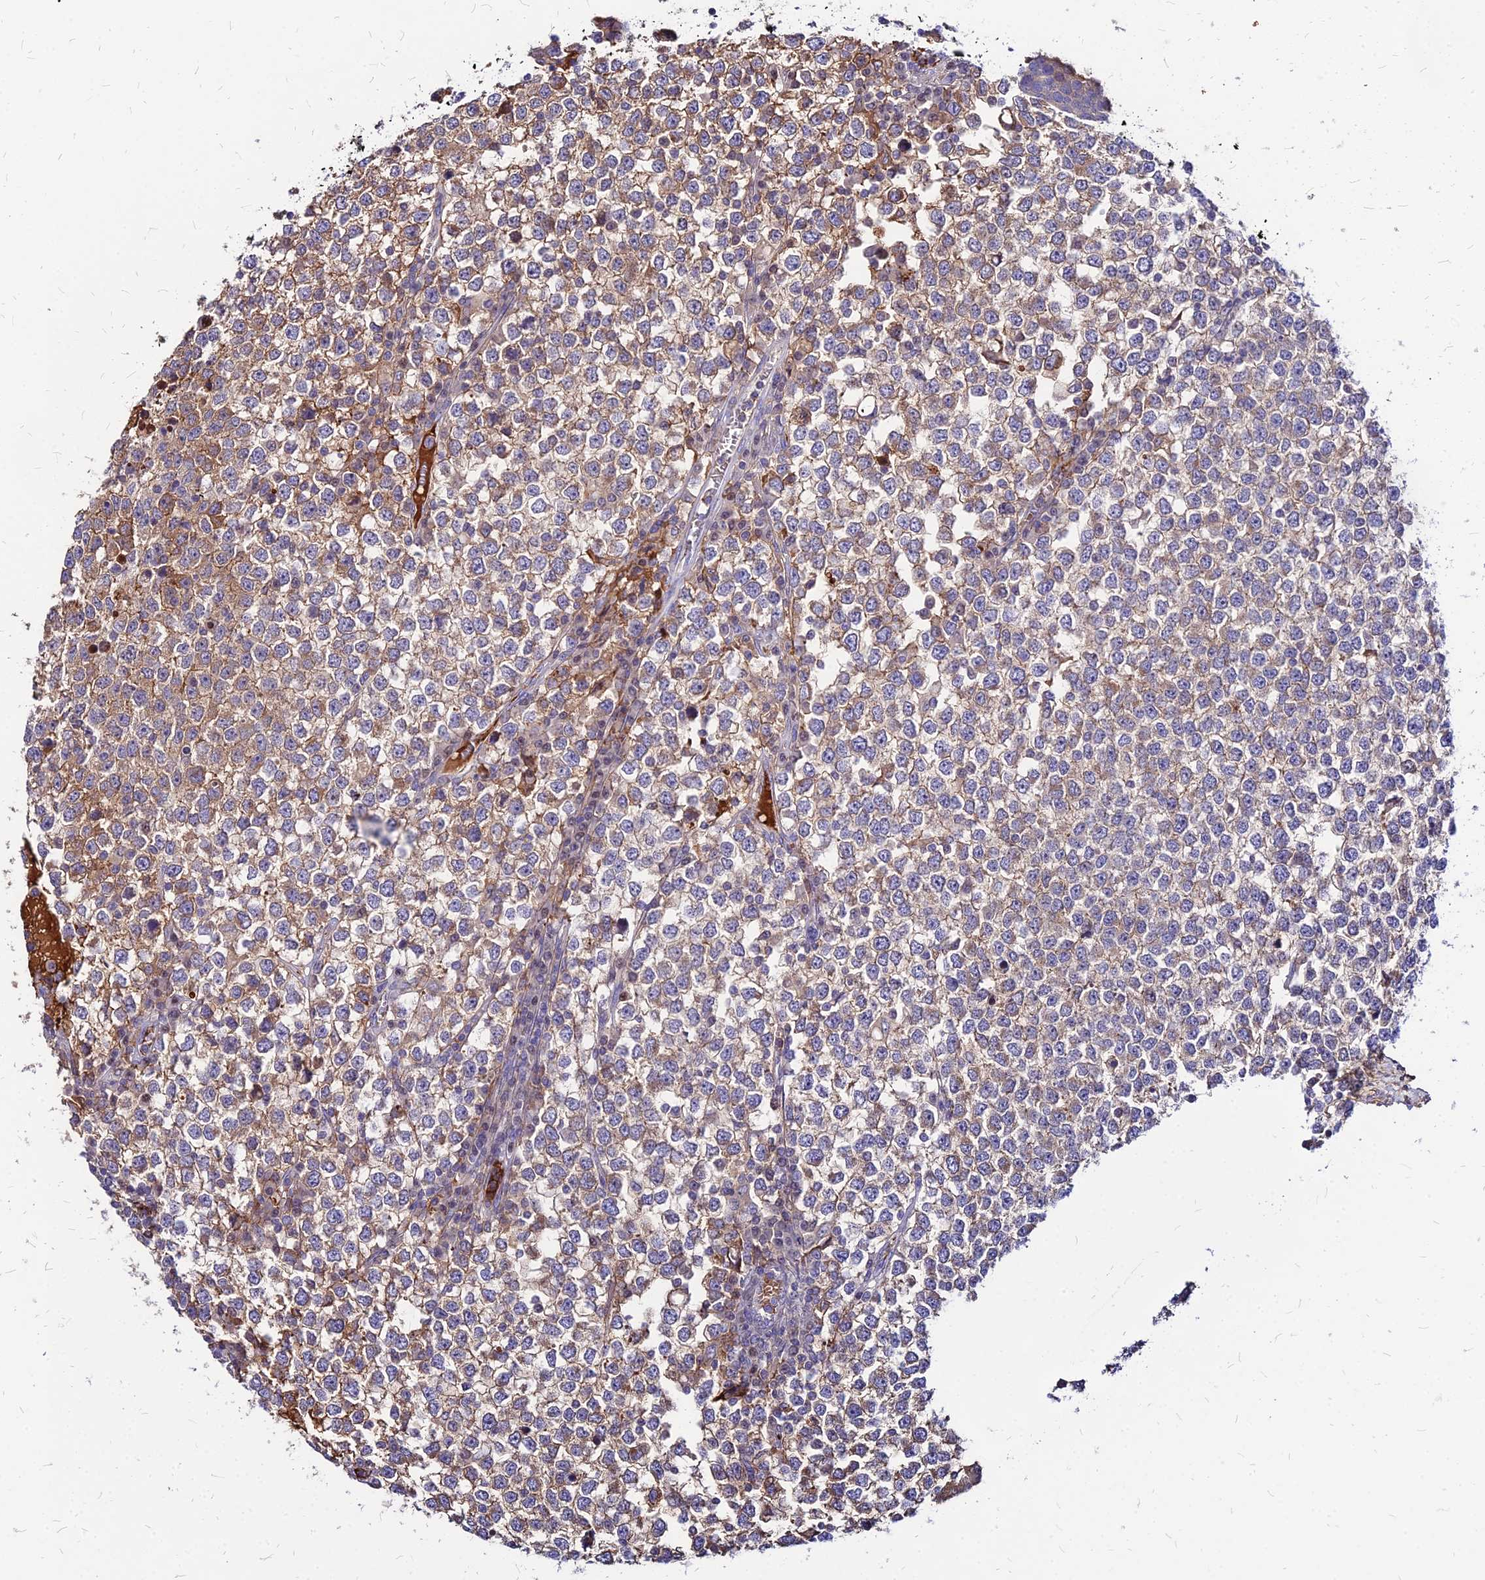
{"staining": {"intensity": "weak", "quantity": ">75%", "location": "cytoplasmic/membranous"}, "tissue": "testis cancer", "cell_type": "Tumor cells", "image_type": "cancer", "snomed": [{"axis": "morphology", "description": "Seminoma, NOS"}, {"axis": "topography", "description": "Testis"}], "caption": "Protein staining exhibits weak cytoplasmic/membranous positivity in about >75% of tumor cells in seminoma (testis). (IHC, brightfield microscopy, high magnification).", "gene": "ACSM6", "patient": {"sex": "male", "age": 65}}